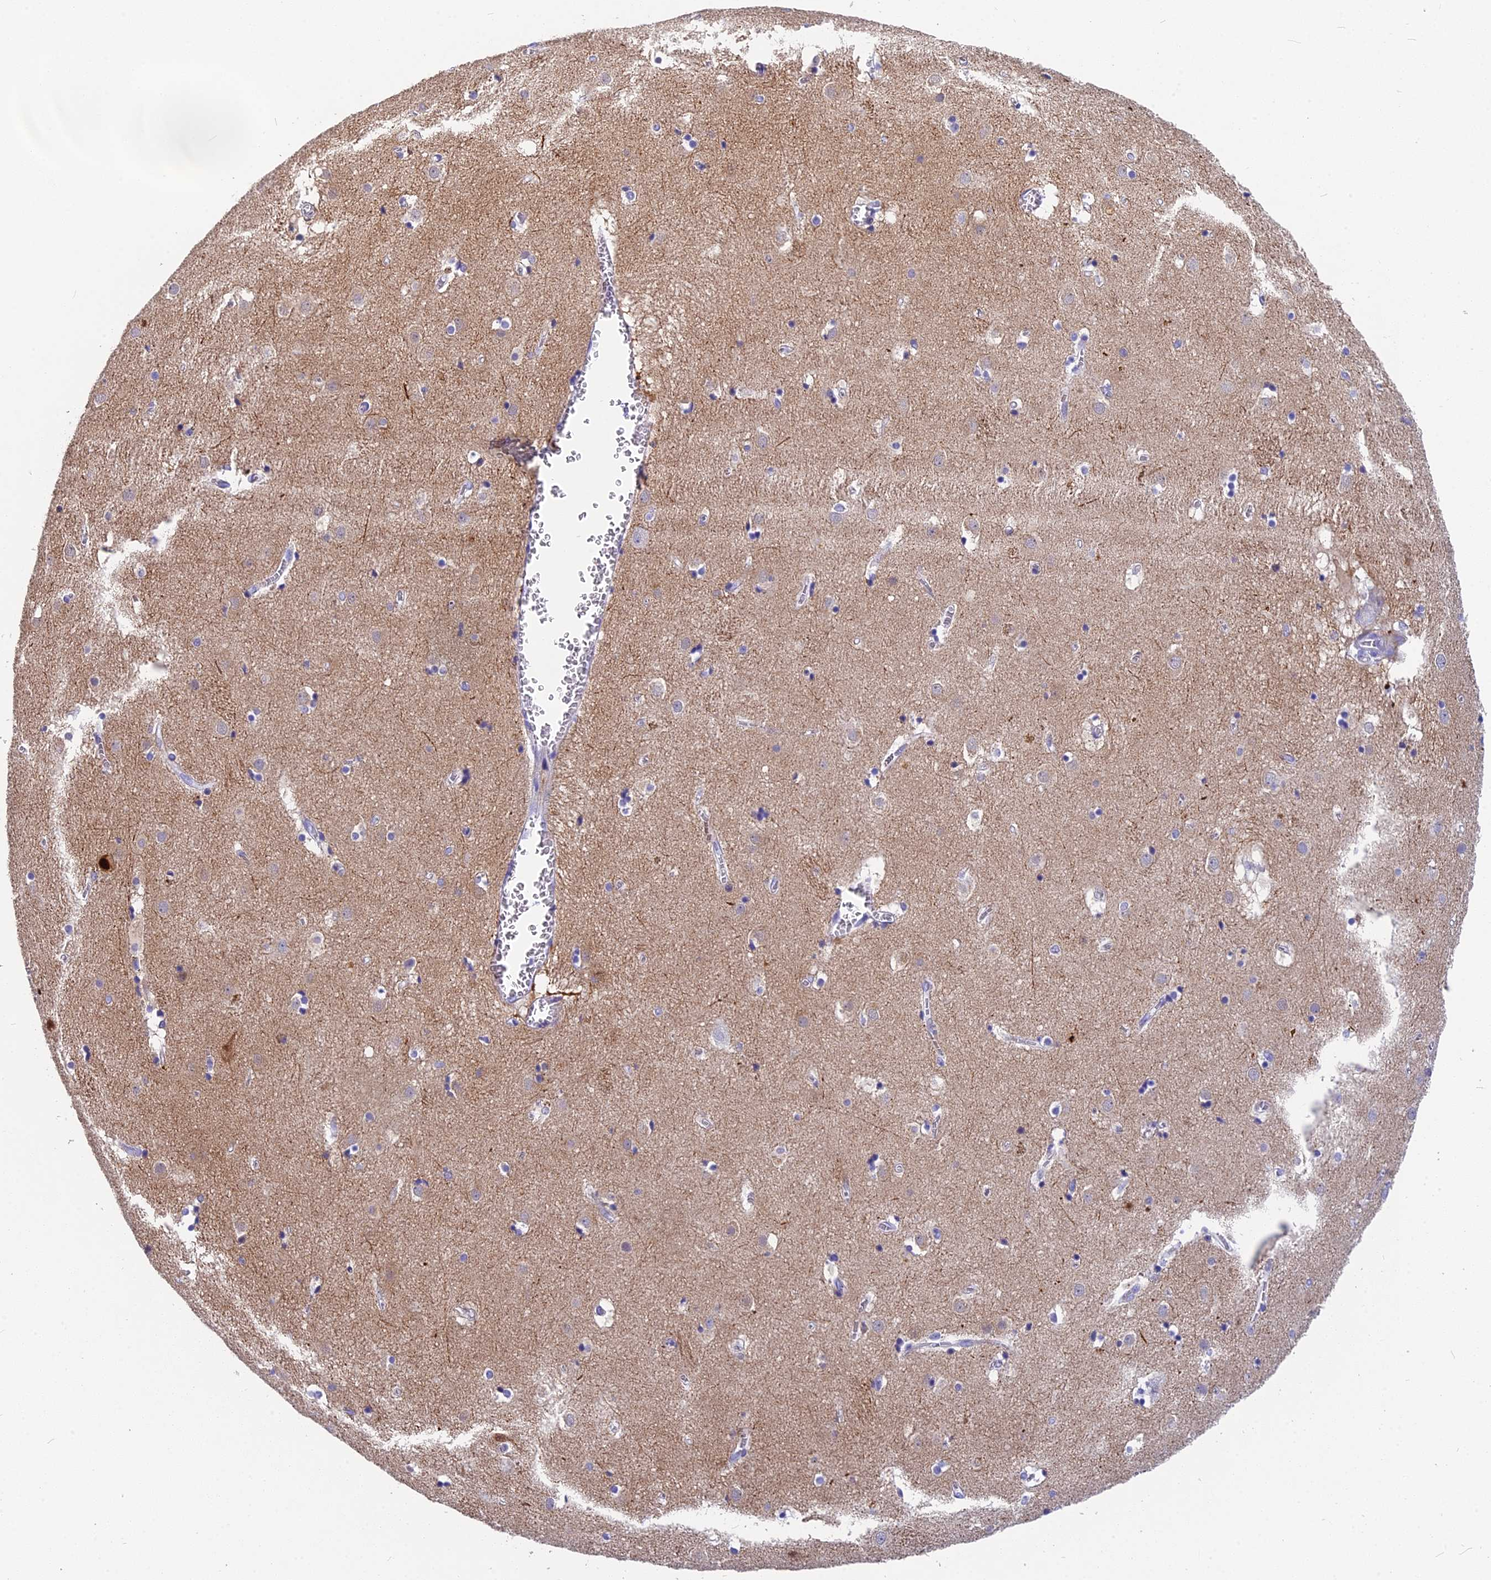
{"staining": {"intensity": "negative", "quantity": "none", "location": "none"}, "tissue": "caudate", "cell_type": "Glial cells", "image_type": "normal", "snomed": [{"axis": "morphology", "description": "Normal tissue, NOS"}, {"axis": "topography", "description": "Lateral ventricle wall"}], "caption": "Micrograph shows no significant protein positivity in glial cells of benign caudate.", "gene": "NKPD1", "patient": {"sex": "male", "age": 70}}